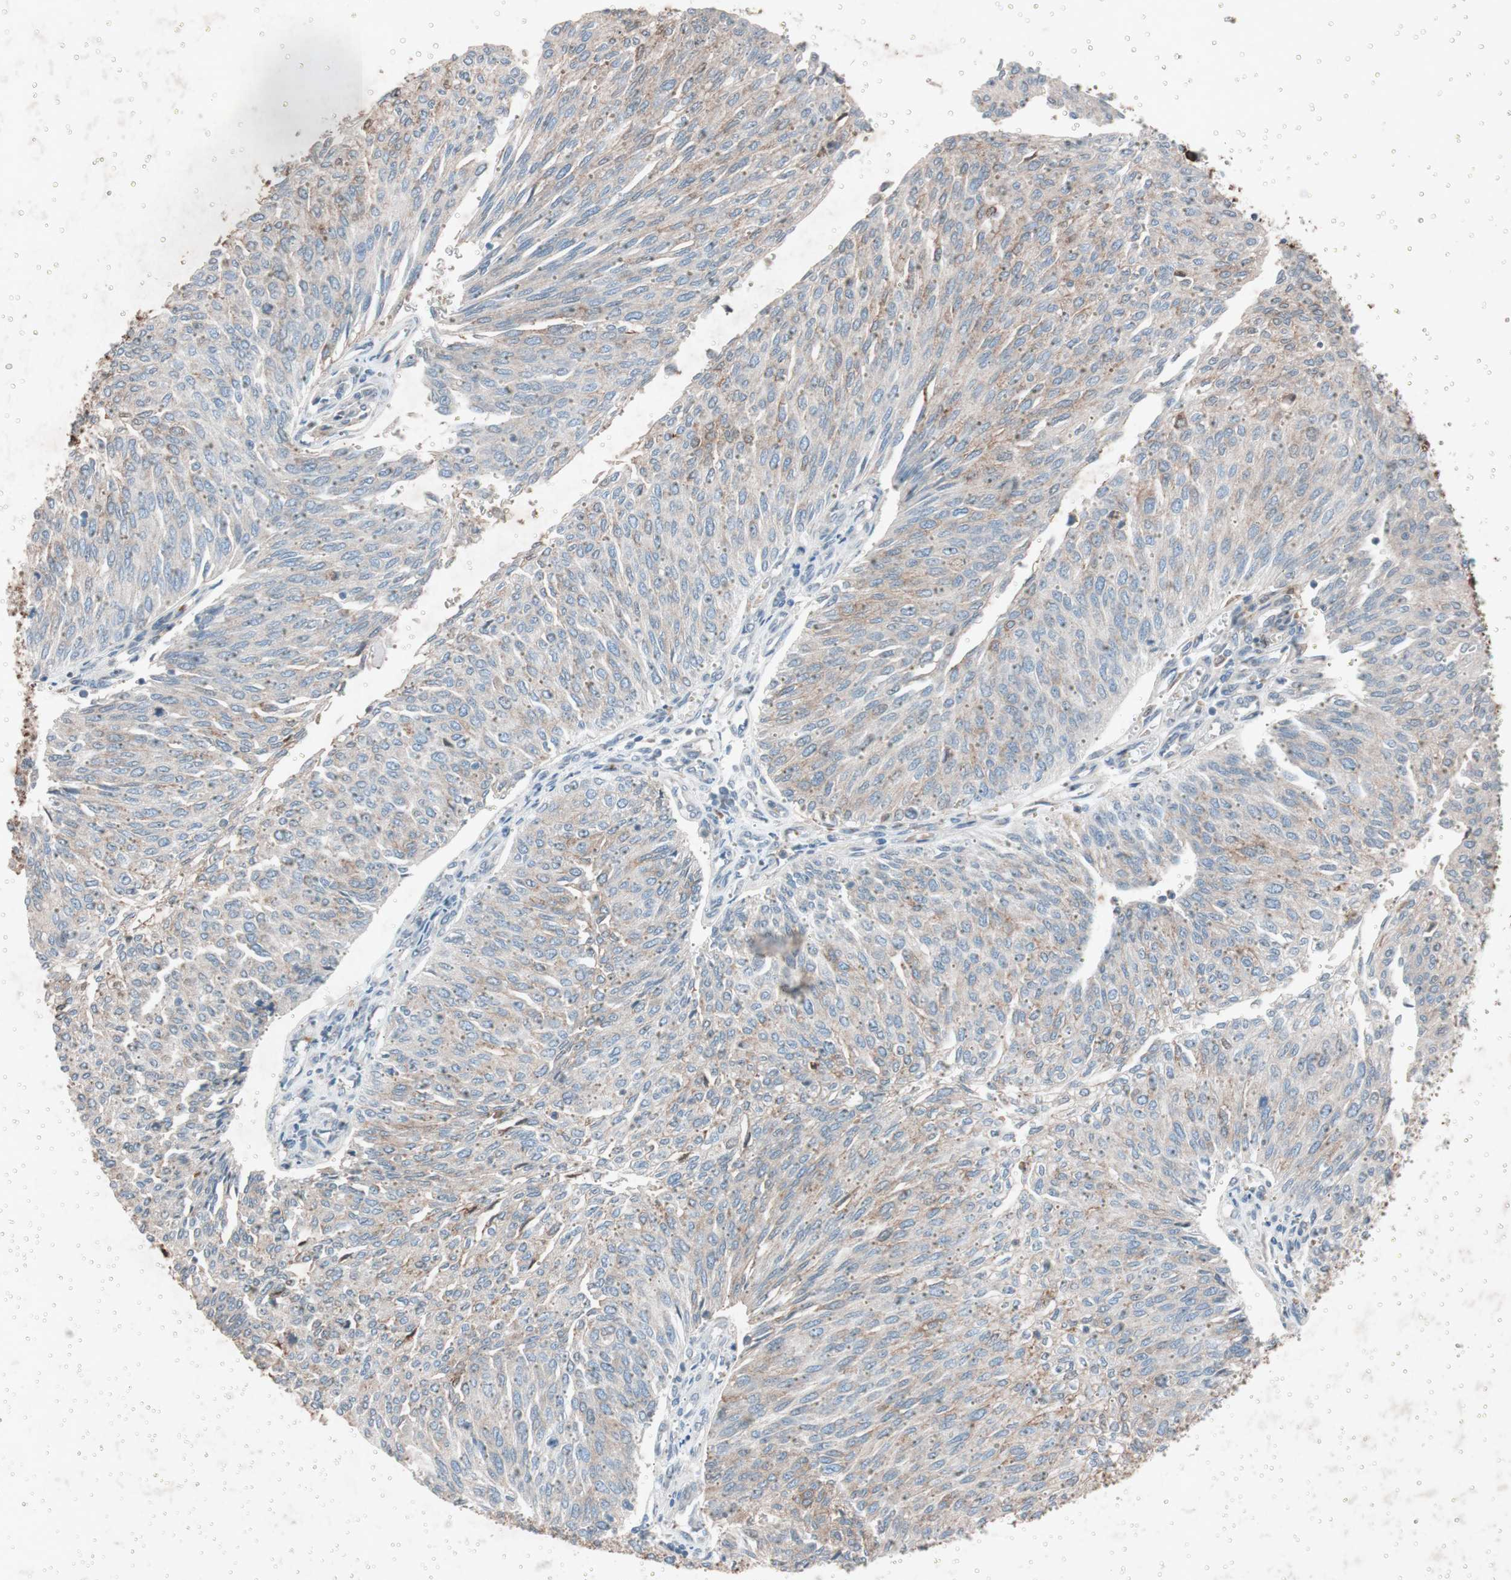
{"staining": {"intensity": "weak", "quantity": "25%-75%", "location": "cytoplasmic/membranous"}, "tissue": "urothelial cancer", "cell_type": "Tumor cells", "image_type": "cancer", "snomed": [{"axis": "morphology", "description": "Urothelial carcinoma, Low grade"}, {"axis": "topography", "description": "Urinary bladder"}], "caption": "Weak cytoplasmic/membranous protein positivity is appreciated in about 25%-75% of tumor cells in urothelial cancer.", "gene": "GRB7", "patient": {"sex": "female", "age": 79}}